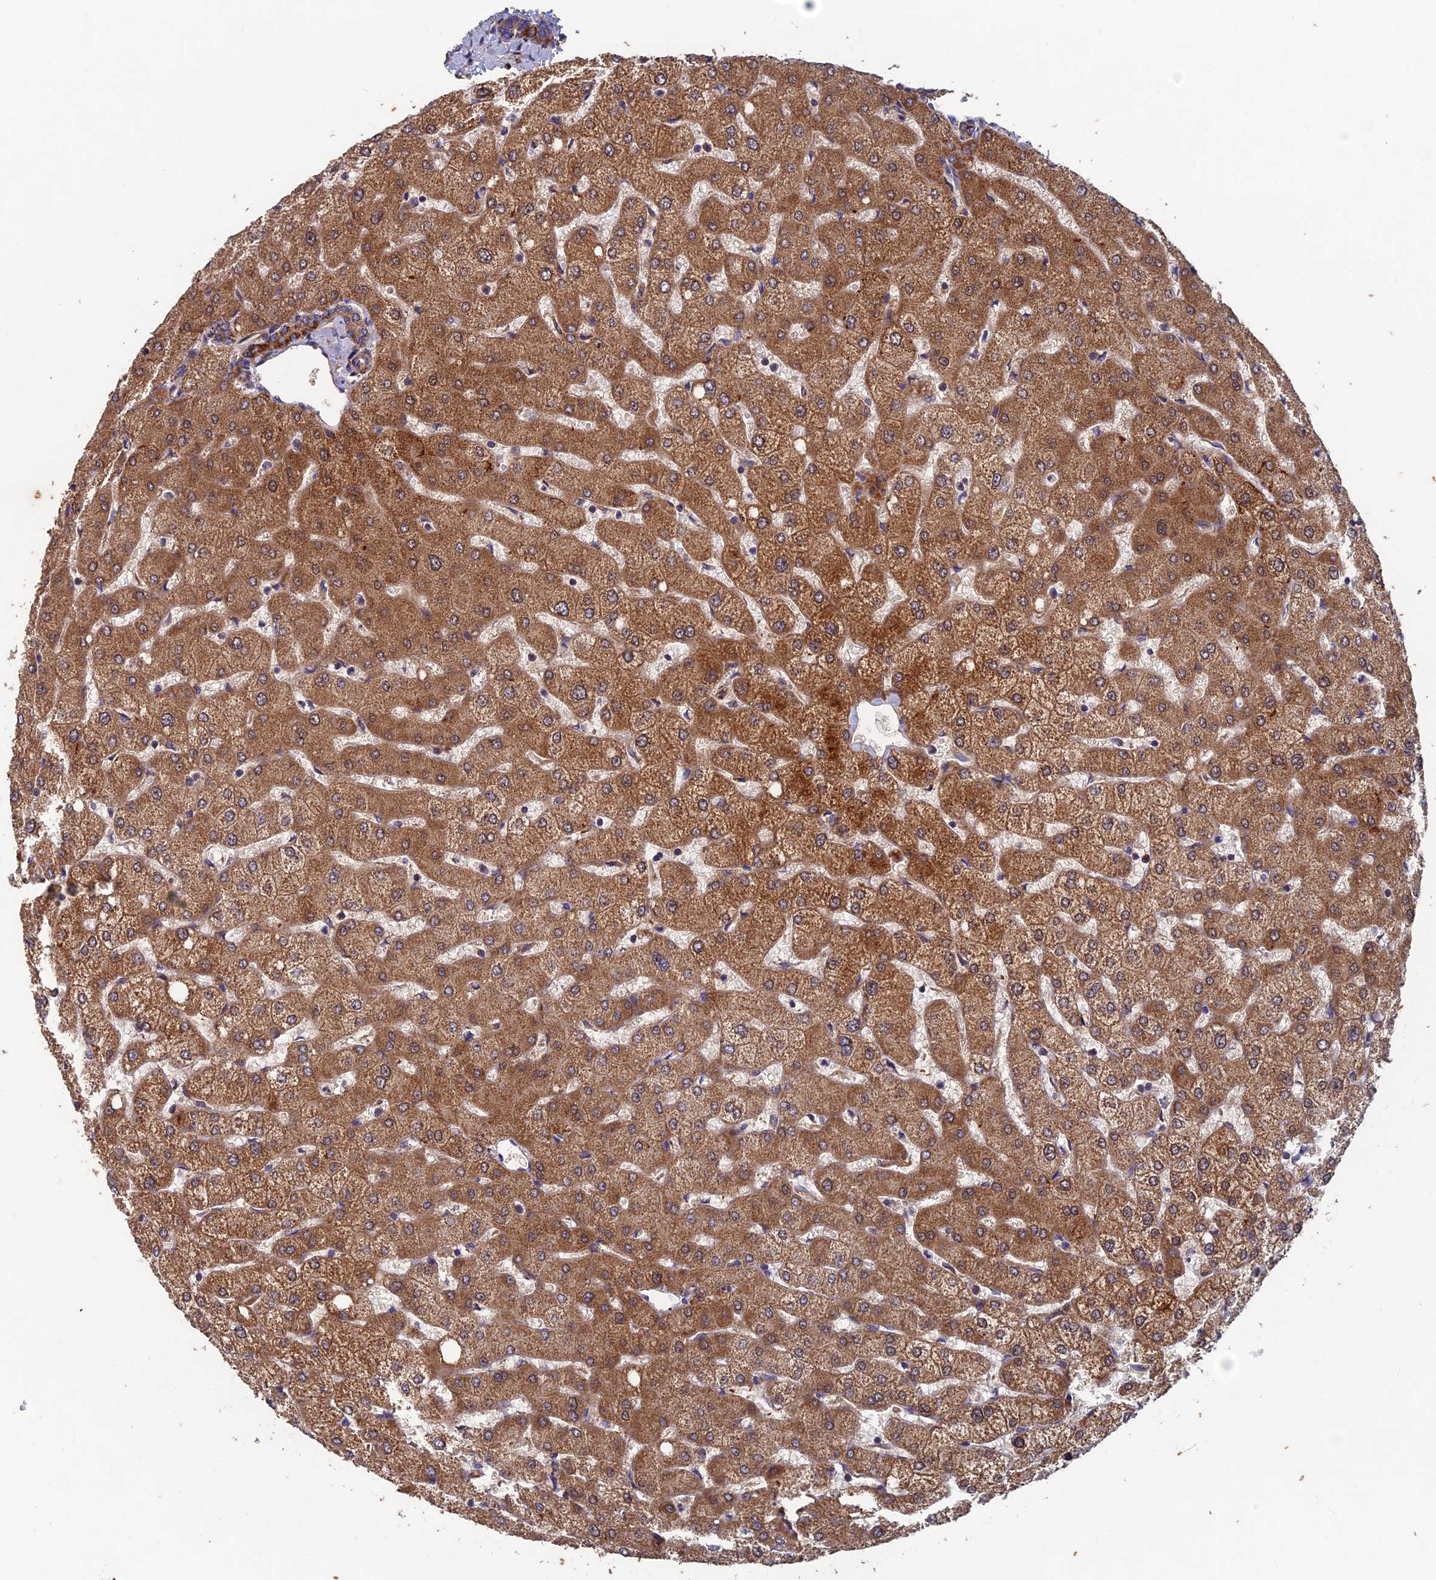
{"staining": {"intensity": "moderate", "quantity": "25%-75%", "location": "cytoplasmic/membranous"}, "tissue": "liver", "cell_type": "Cholangiocytes", "image_type": "normal", "snomed": [{"axis": "morphology", "description": "Normal tissue, NOS"}, {"axis": "topography", "description": "Liver"}], "caption": "DAB immunohistochemical staining of normal human liver exhibits moderate cytoplasmic/membranous protein staining in about 25%-75% of cholangiocytes. (brown staining indicates protein expression, while blue staining denotes nuclei).", "gene": "AP4S1", "patient": {"sex": "female", "age": 54}}